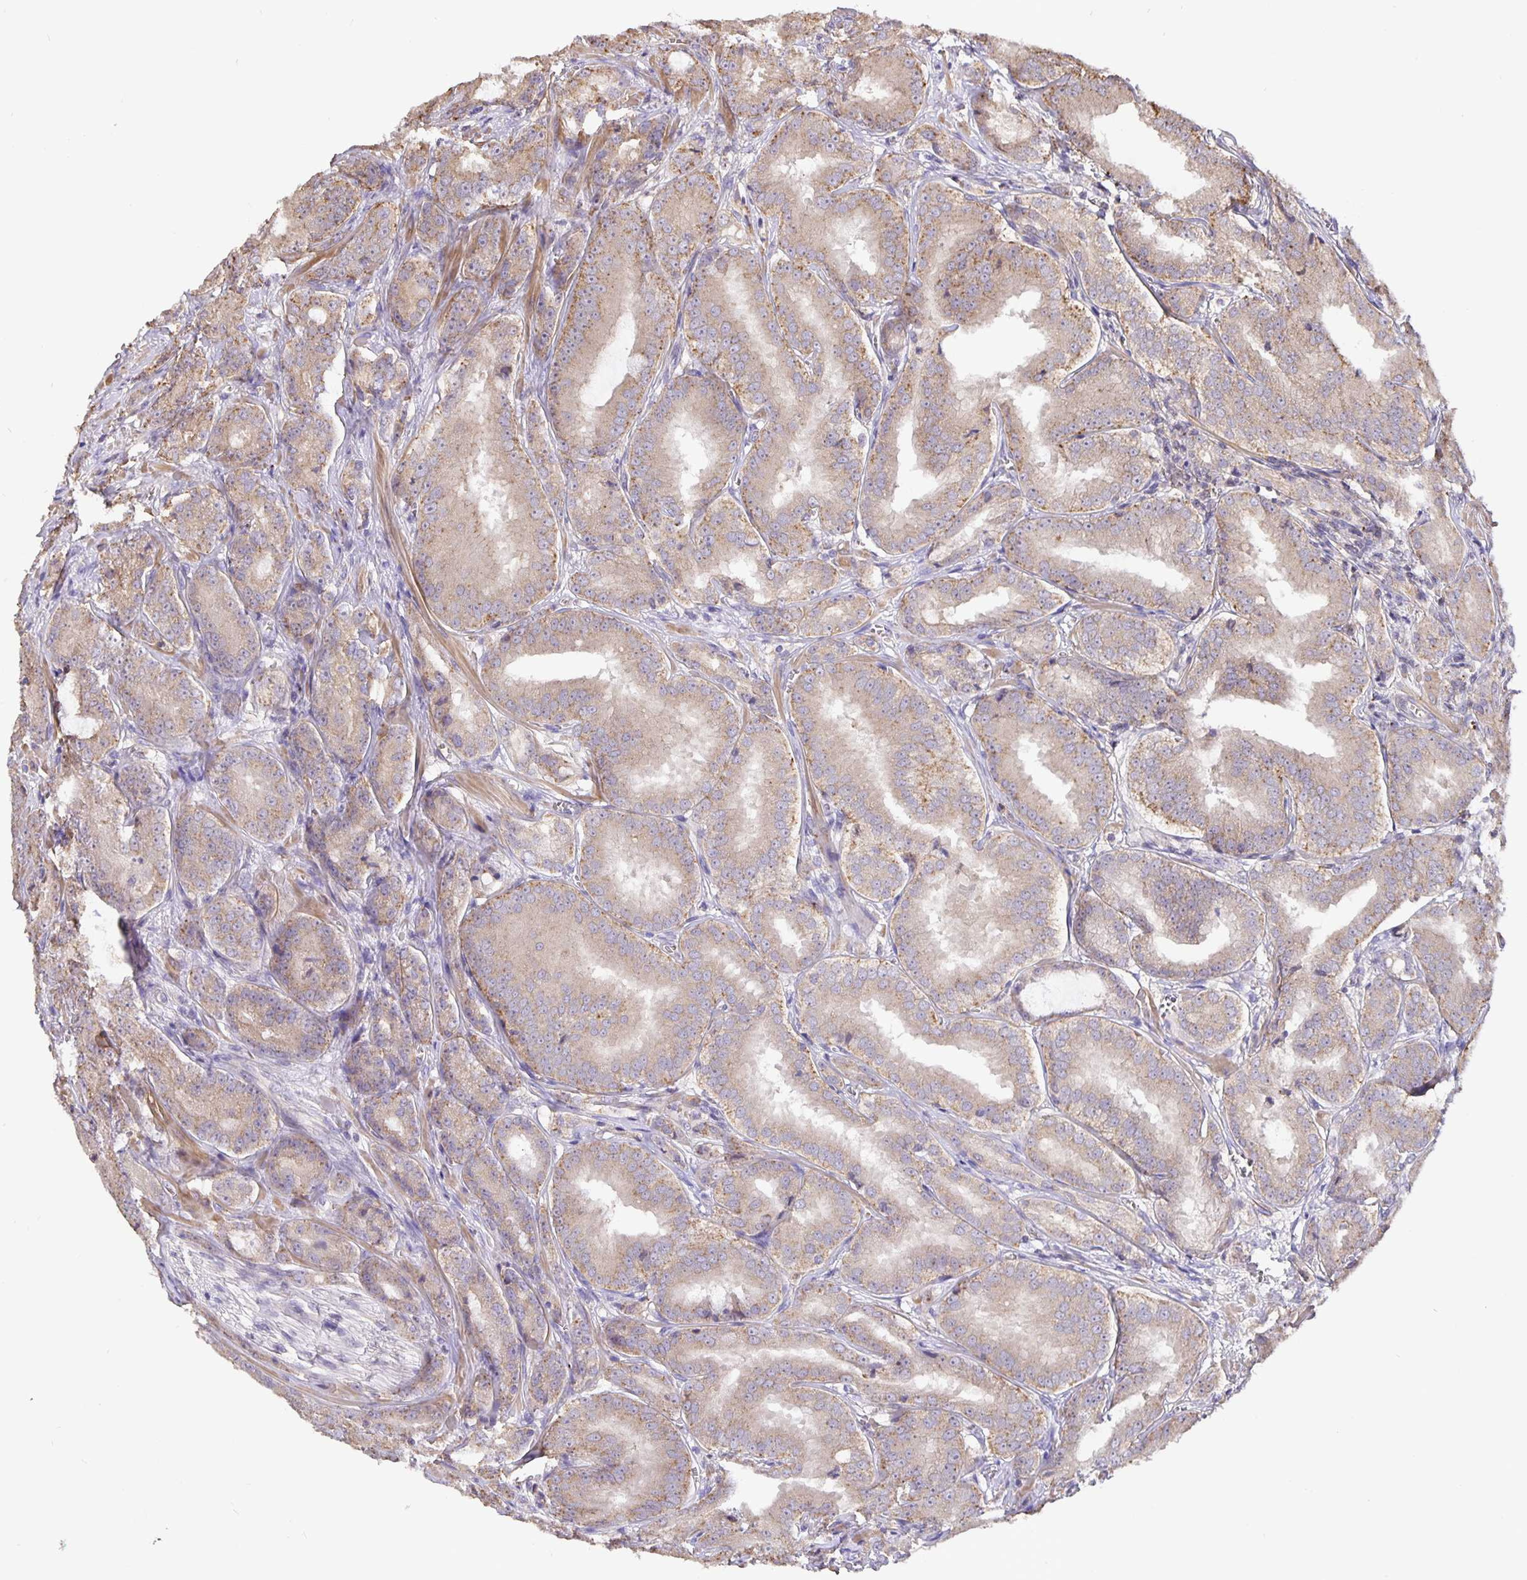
{"staining": {"intensity": "weak", "quantity": ">75%", "location": "cytoplasmic/membranous"}, "tissue": "prostate cancer", "cell_type": "Tumor cells", "image_type": "cancer", "snomed": [{"axis": "morphology", "description": "Adenocarcinoma, High grade"}, {"axis": "topography", "description": "Prostate"}], "caption": "Brown immunohistochemical staining in human adenocarcinoma (high-grade) (prostate) exhibits weak cytoplasmic/membranous positivity in about >75% of tumor cells.", "gene": "TMEM71", "patient": {"sex": "male", "age": 64}}